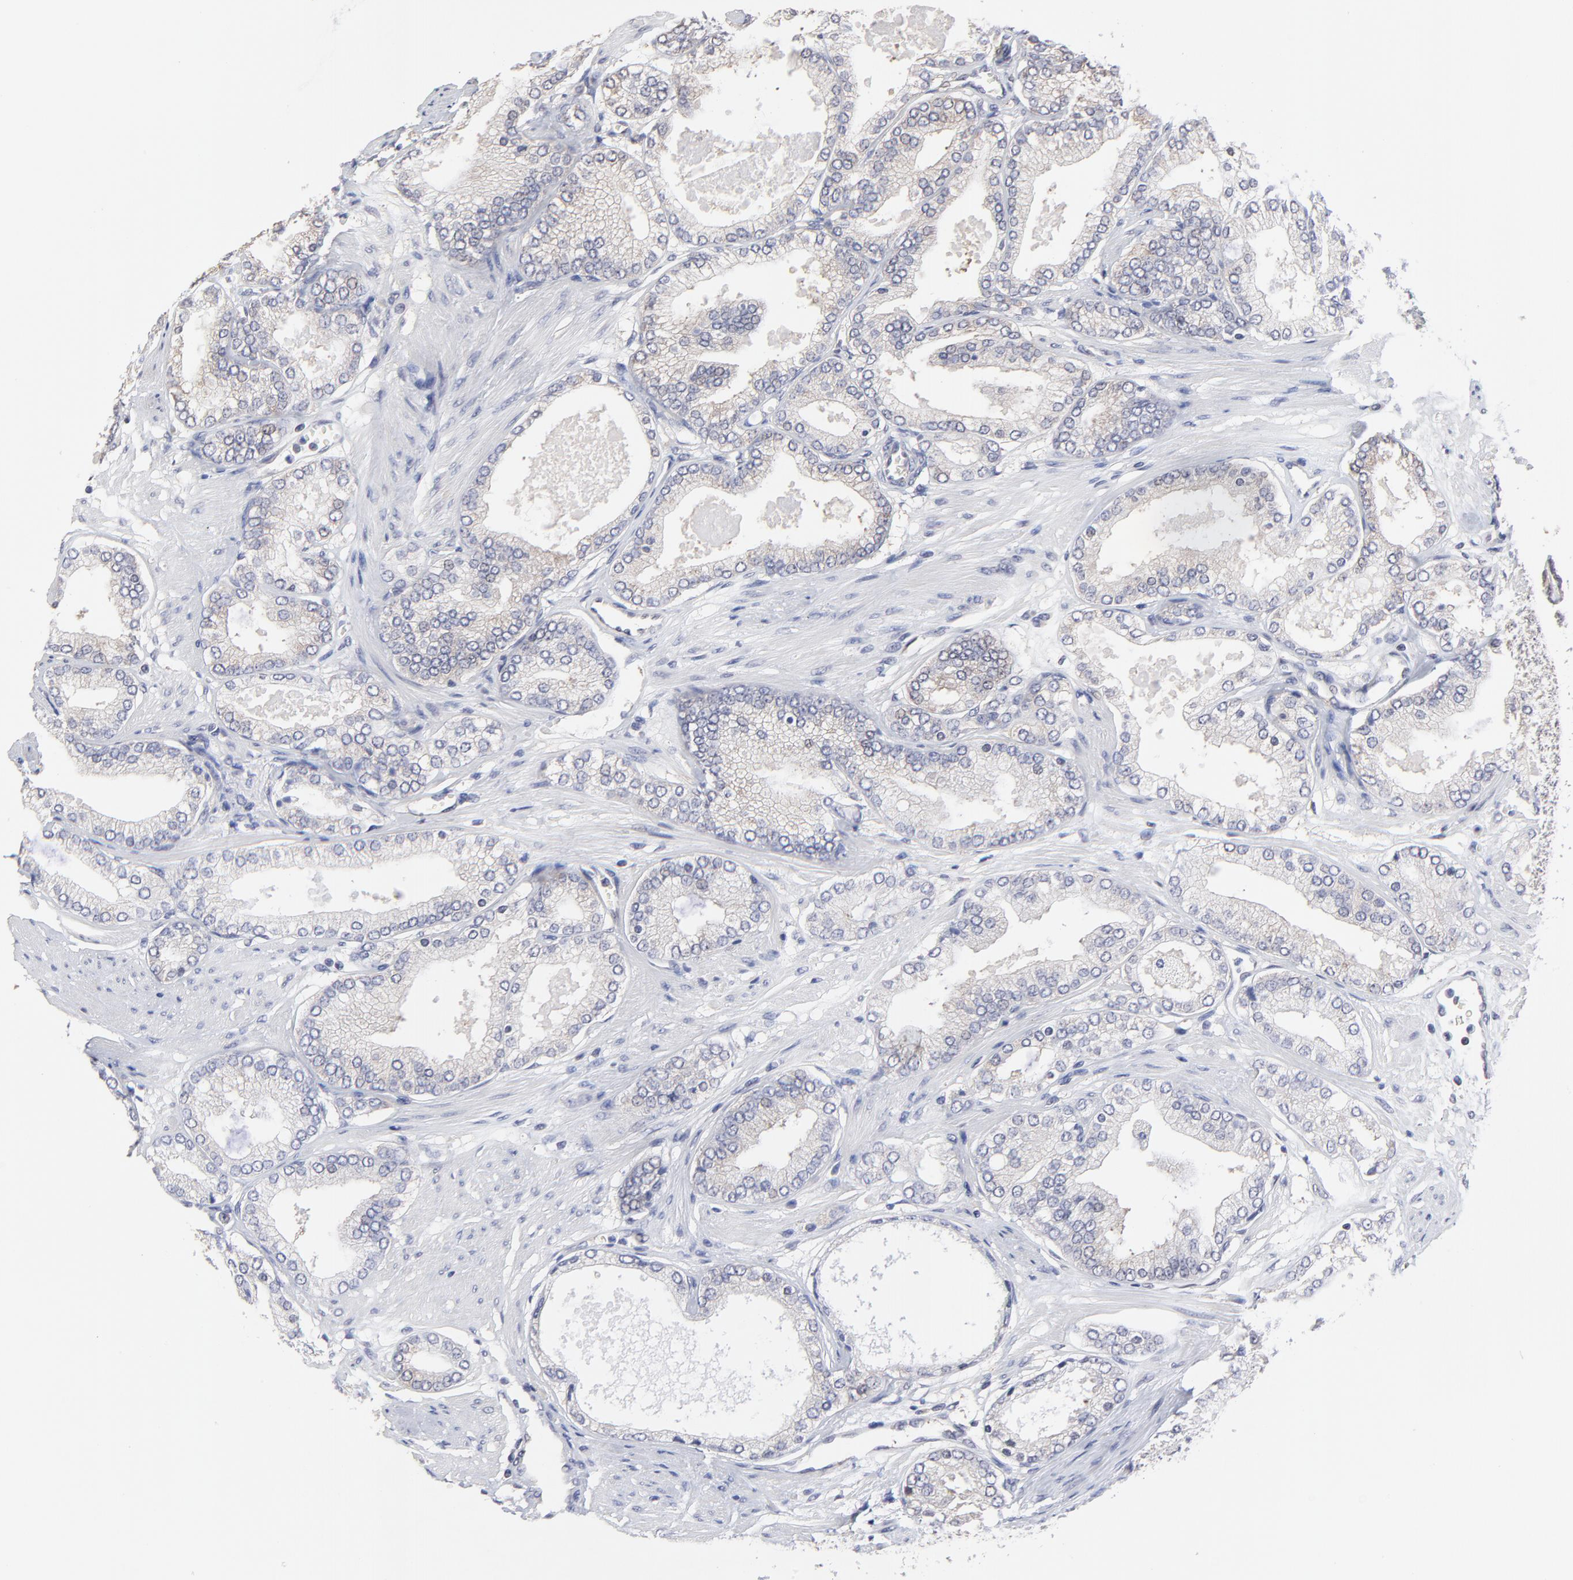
{"staining": {"intensity": "negative", "quantity": "none", "location": "none"}, "tissue": "prostate cancer", "cell_type": "Tumor cells", "image_type": "cancer", "snomed": [{"axis": "morphology", "description": "Adenocarcinoma, High grade"}, {"axis": "topography", "description": "Prostate"}], "caption": "High magnification brightfield microscopy of high-grade adenocarcinoma (prostate) stained with DAB (3,3'-diaminobenzidine) (brown) and counterstained with hematoxylin (blue): tumor cells show no significant positivity.", "gene": "CCT2", "patient": {"sex": "male", "age": 61}}